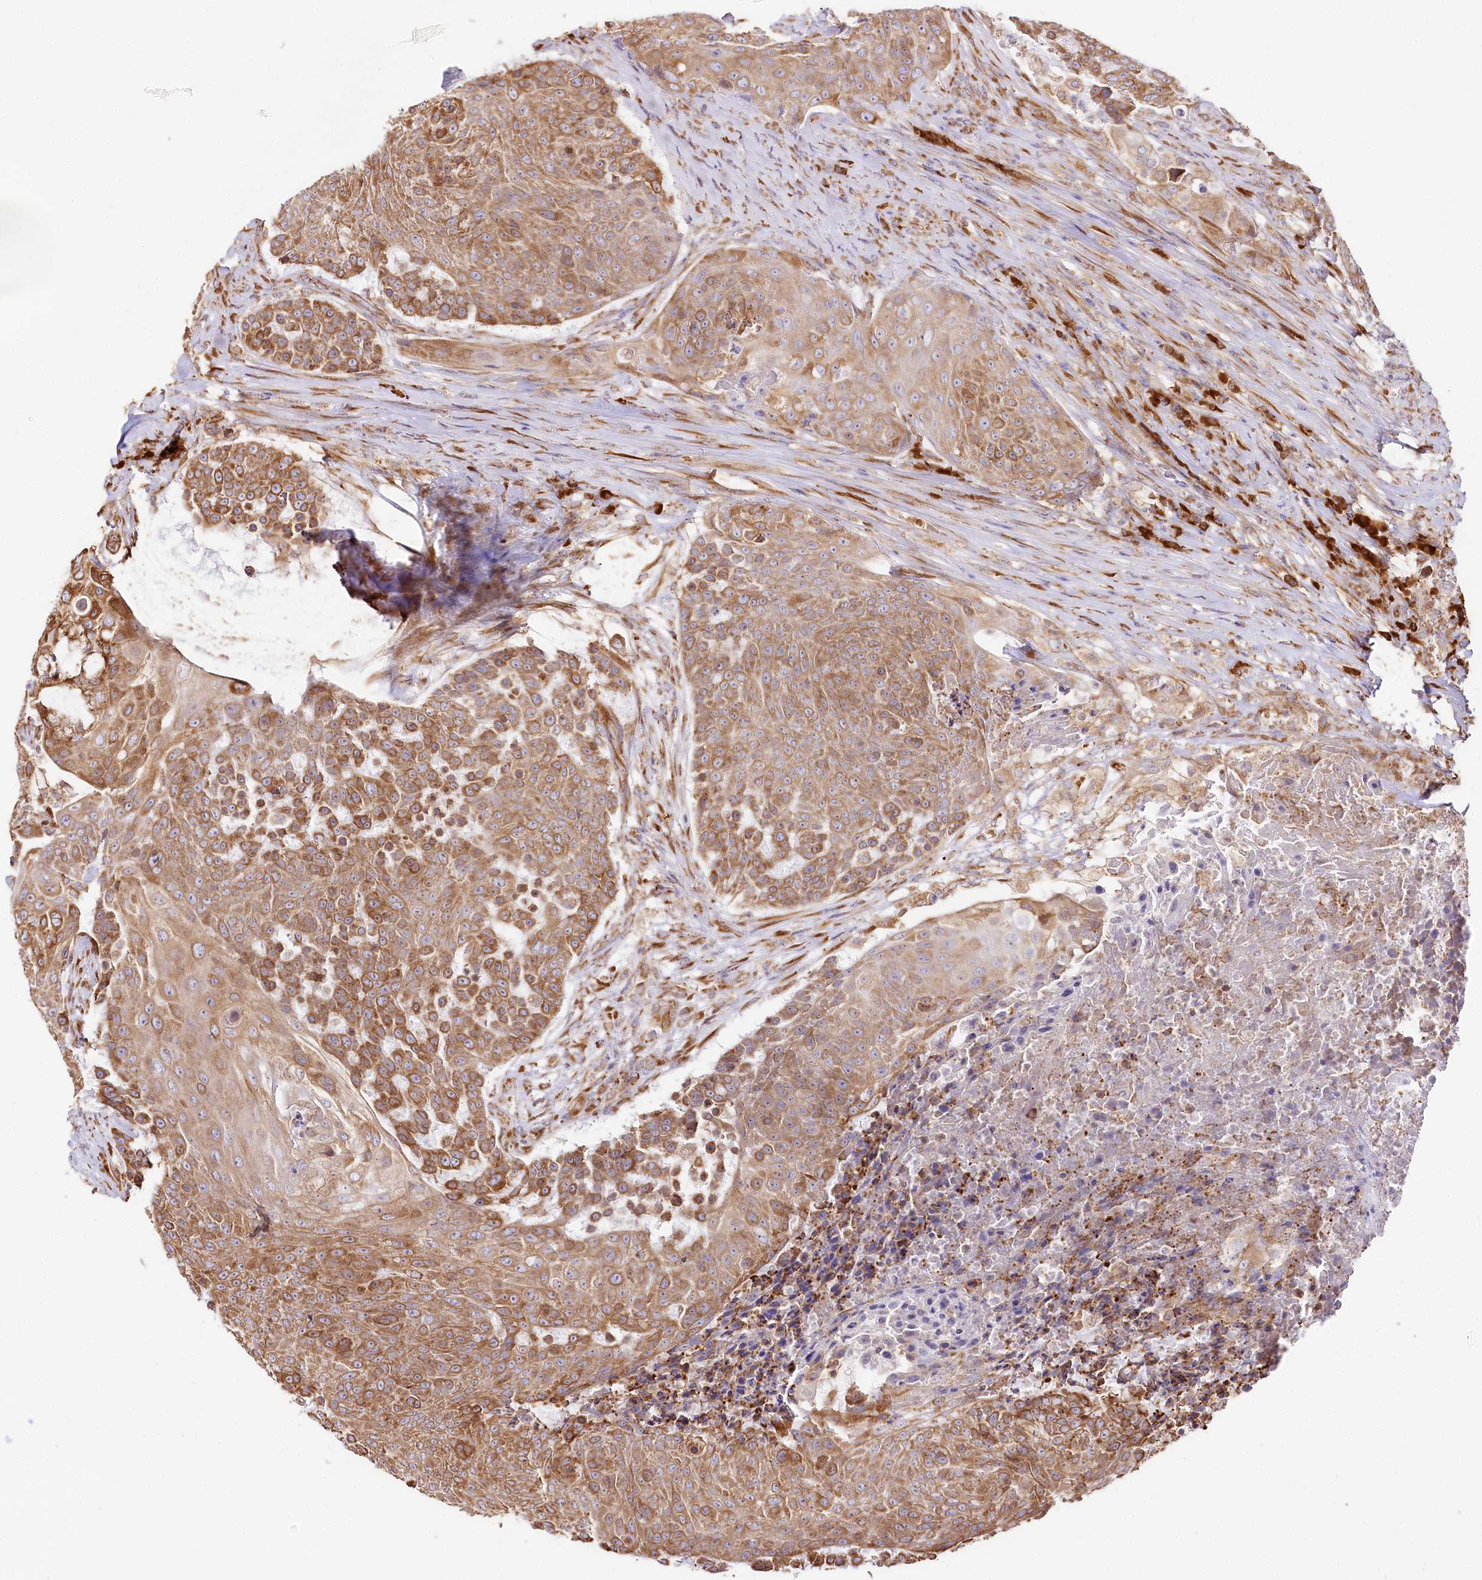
{"staining": {"intensity": "moderate", "quantity": ">75%", "location": "cytoplasmic/membranous"}, "tissue": "urothelial cancer", "cell_type": "Tumor cells", "image_type": "cancer", "snomed": [{"axis": "morphology", "description": "Urothelial carcinoma, High grade"}, {"axis": "topography", "description": "Urinary bladder"}], "caption": "Brown immunohistochemical staining in human urothelial carcinoma (high-grade) demonstrates moderate cytoplasmic/membranous positivity in about >75% of tumor cells. (DAB (3,3'-diaminobenzidine) IHC with brightfield microscopy, high magnification).", "gene": "CNPY2", "patient": {"sex": "female", "age": 63}}